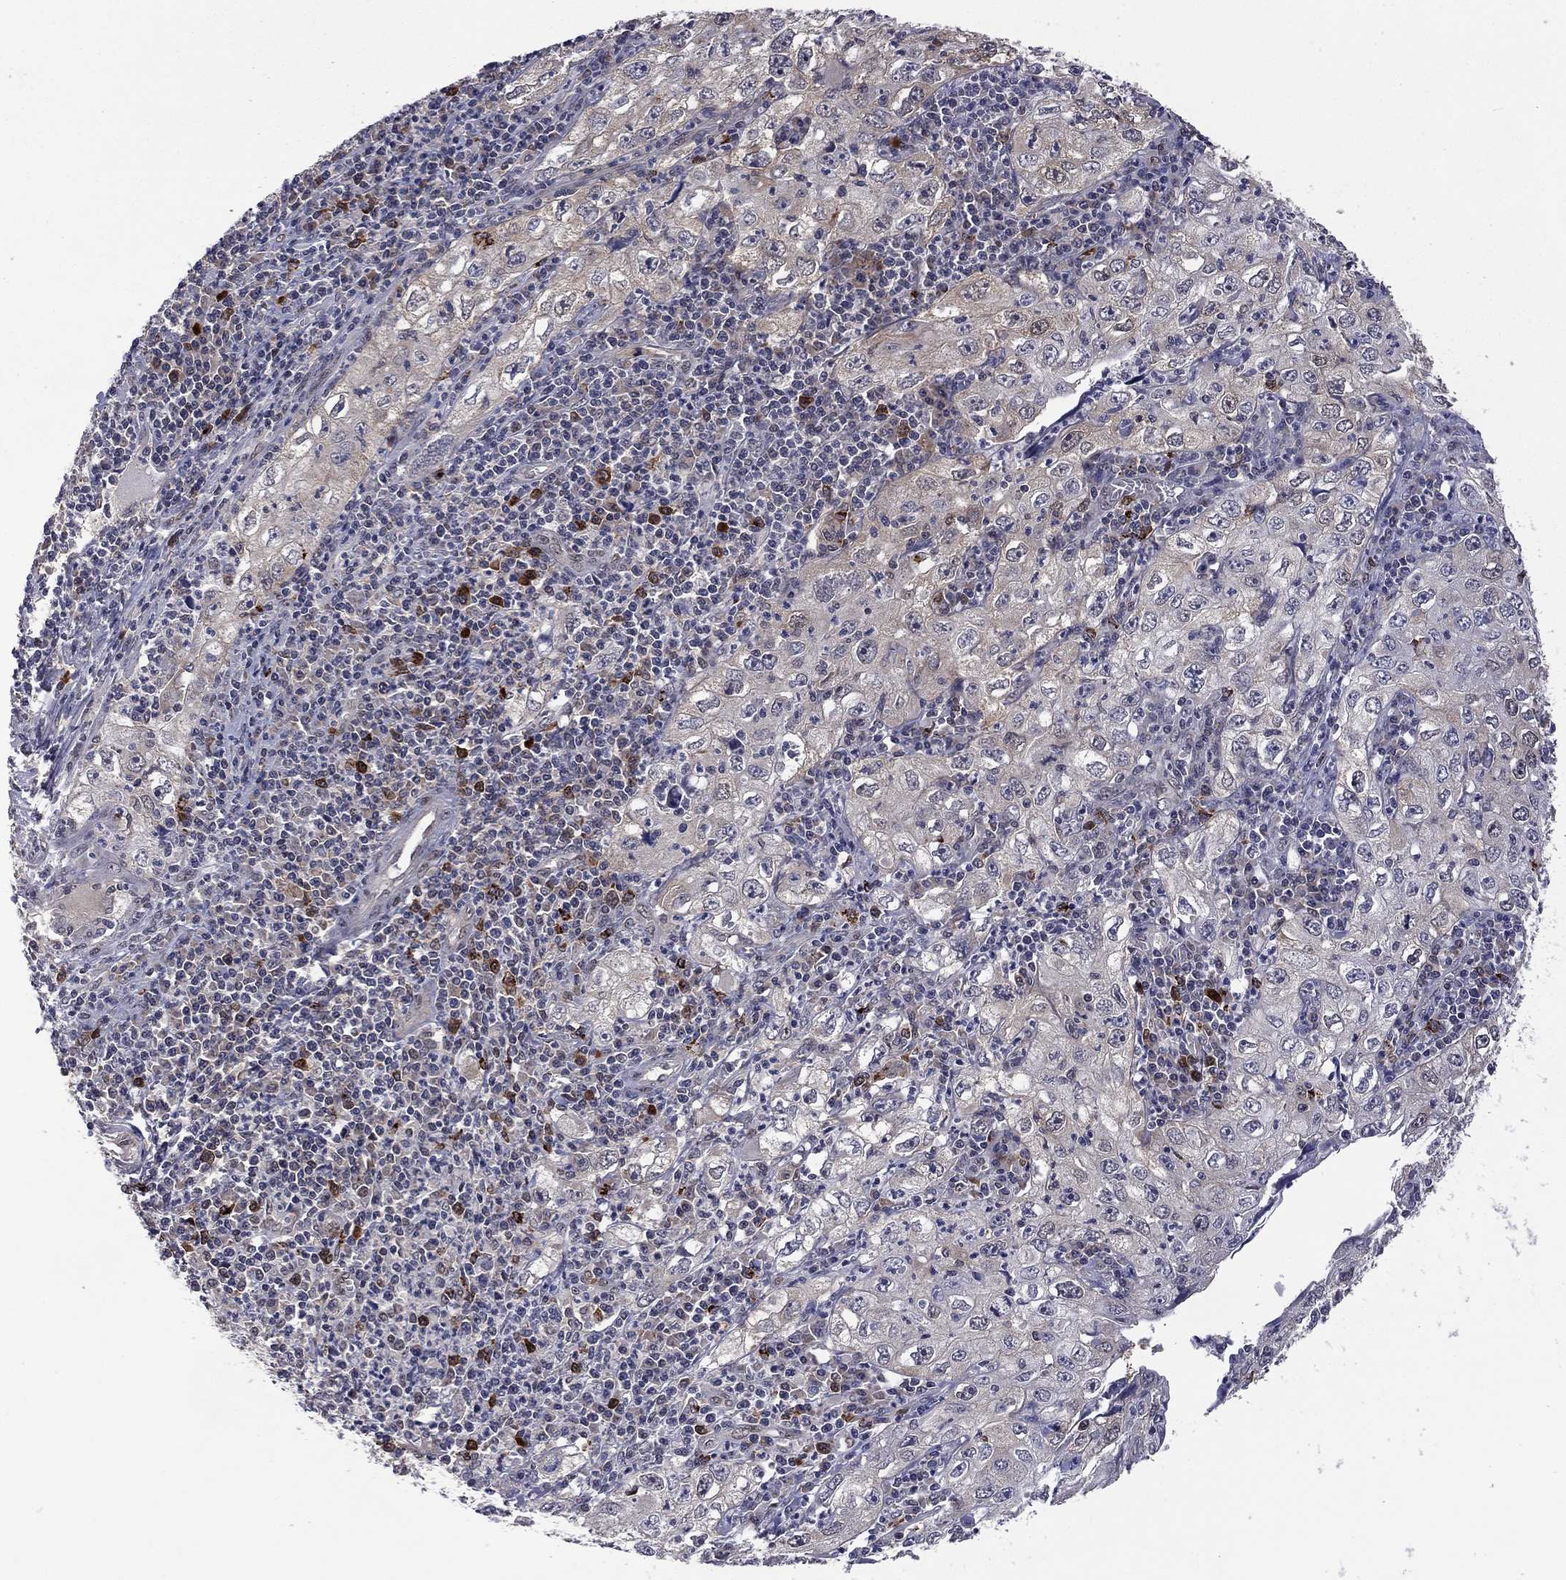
{"staining": {"intensity": "moderate", "quantity": "<25%", "location": "cytoplasmic/membranous"}, "tissue": "cervical cancer", "cell_type": "Tumor cells", "image_type": "cancer", "snomed": [{"axis": "morphology", "description": "Squamous cell carcinoma, NOS"}, {"axis": "topography", "description": "Cervix"}], "caption": "An image of human squamous cell carcinoma (cervical) stained for a protein displays moderate cytoplasmic/membranous brown staining in tumor cells.", "gene": "GPAA1", "patient": {"sex": "female", "age": 24}}